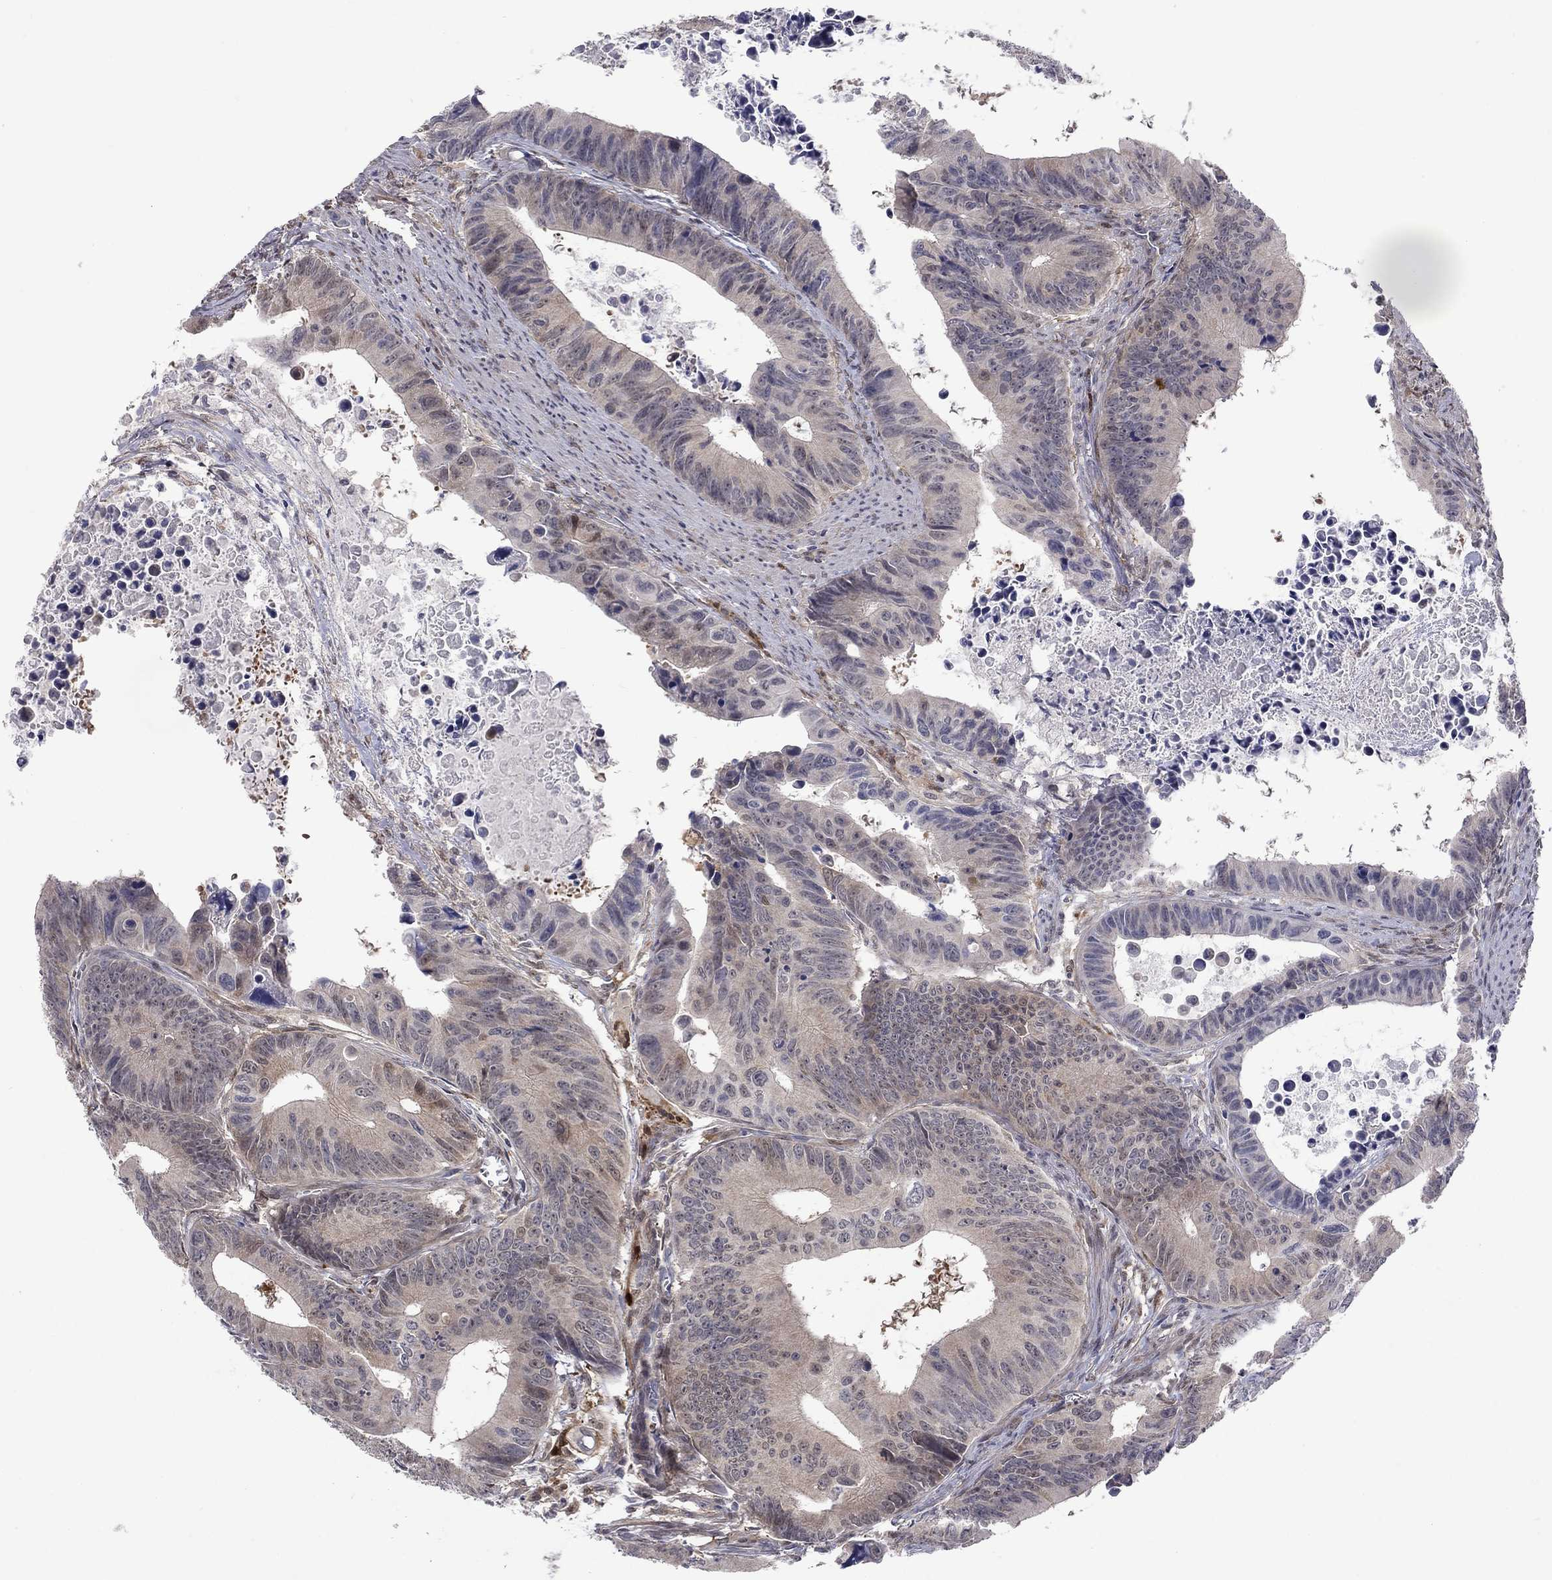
{"staining": {"intensity": "negative", "quantity": "none", "location": "none"}, "tissue": "colorectal cancer", "cell_type": "Tumor cells", "image_type": "cancer", "snomed": [{"axis": "morphology", "description": "Adenocarcinoma, NOS"}, {"axis": "topography", "description": "Colon"}], "caption": "A histopathology image of human colorectal adenocarcinoma is negative for staining in tumor cells.", "gene": "CBR1", "patient": {"sex": "female", "age": 87}}